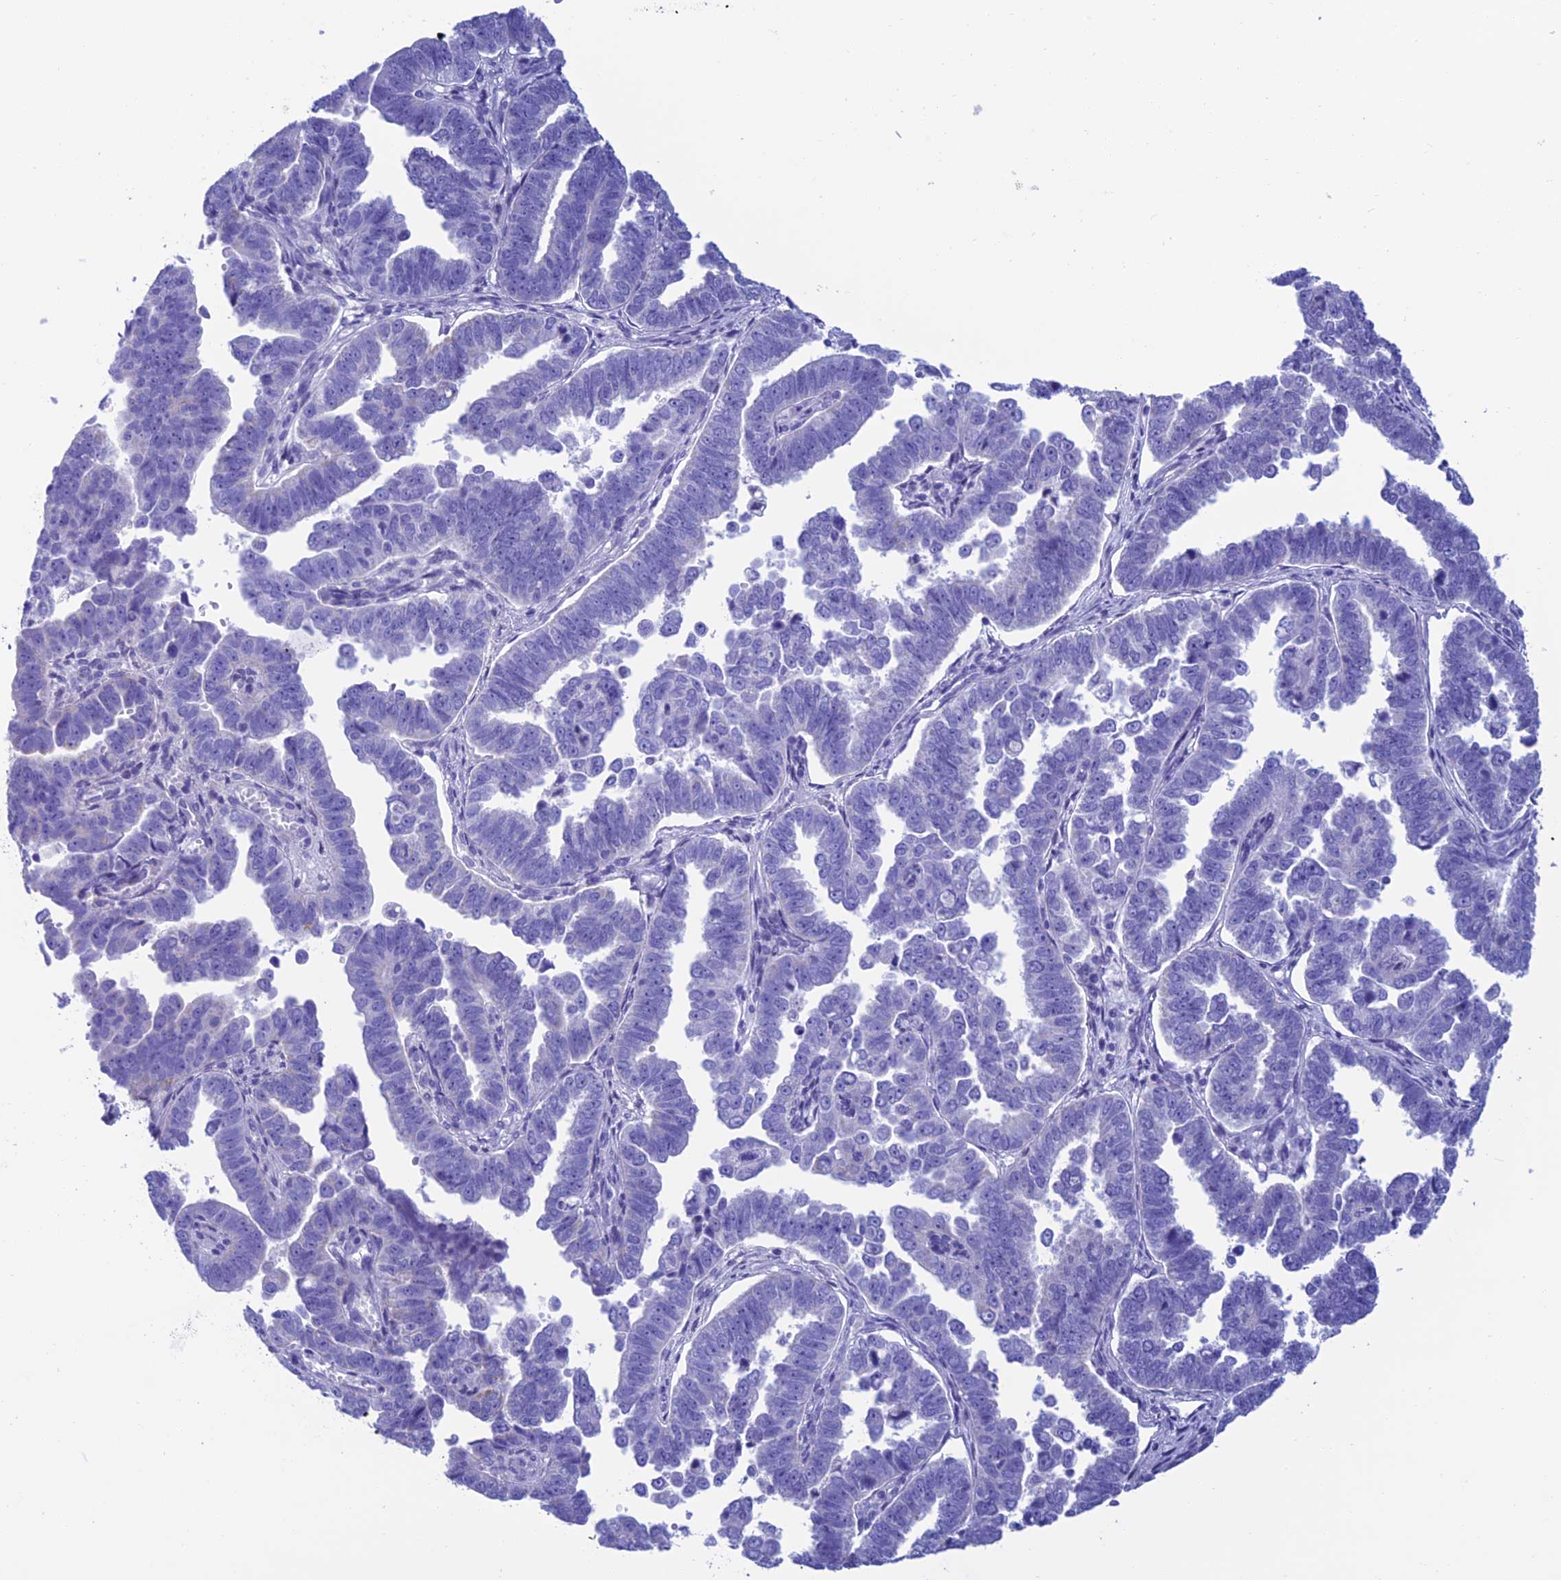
{"staining": {"intensity": "negative", "quantity": "none", "location": "none"}, "tissue": "endometrial cancer", "cell_type": "Tumor cells", "image_type": "cancer", "snomed": [{"axis": "morphology", "description": "Adenocarcinoma, NOS"}, {"axis": "topography", "description": "Endometrium"}], "caption": "Tumor cells are negative for protein expression in human endometrial cancer (adenocarcinoma).", "gene": "NXPE4", "patient": {"sex": "female", "age": 75}}